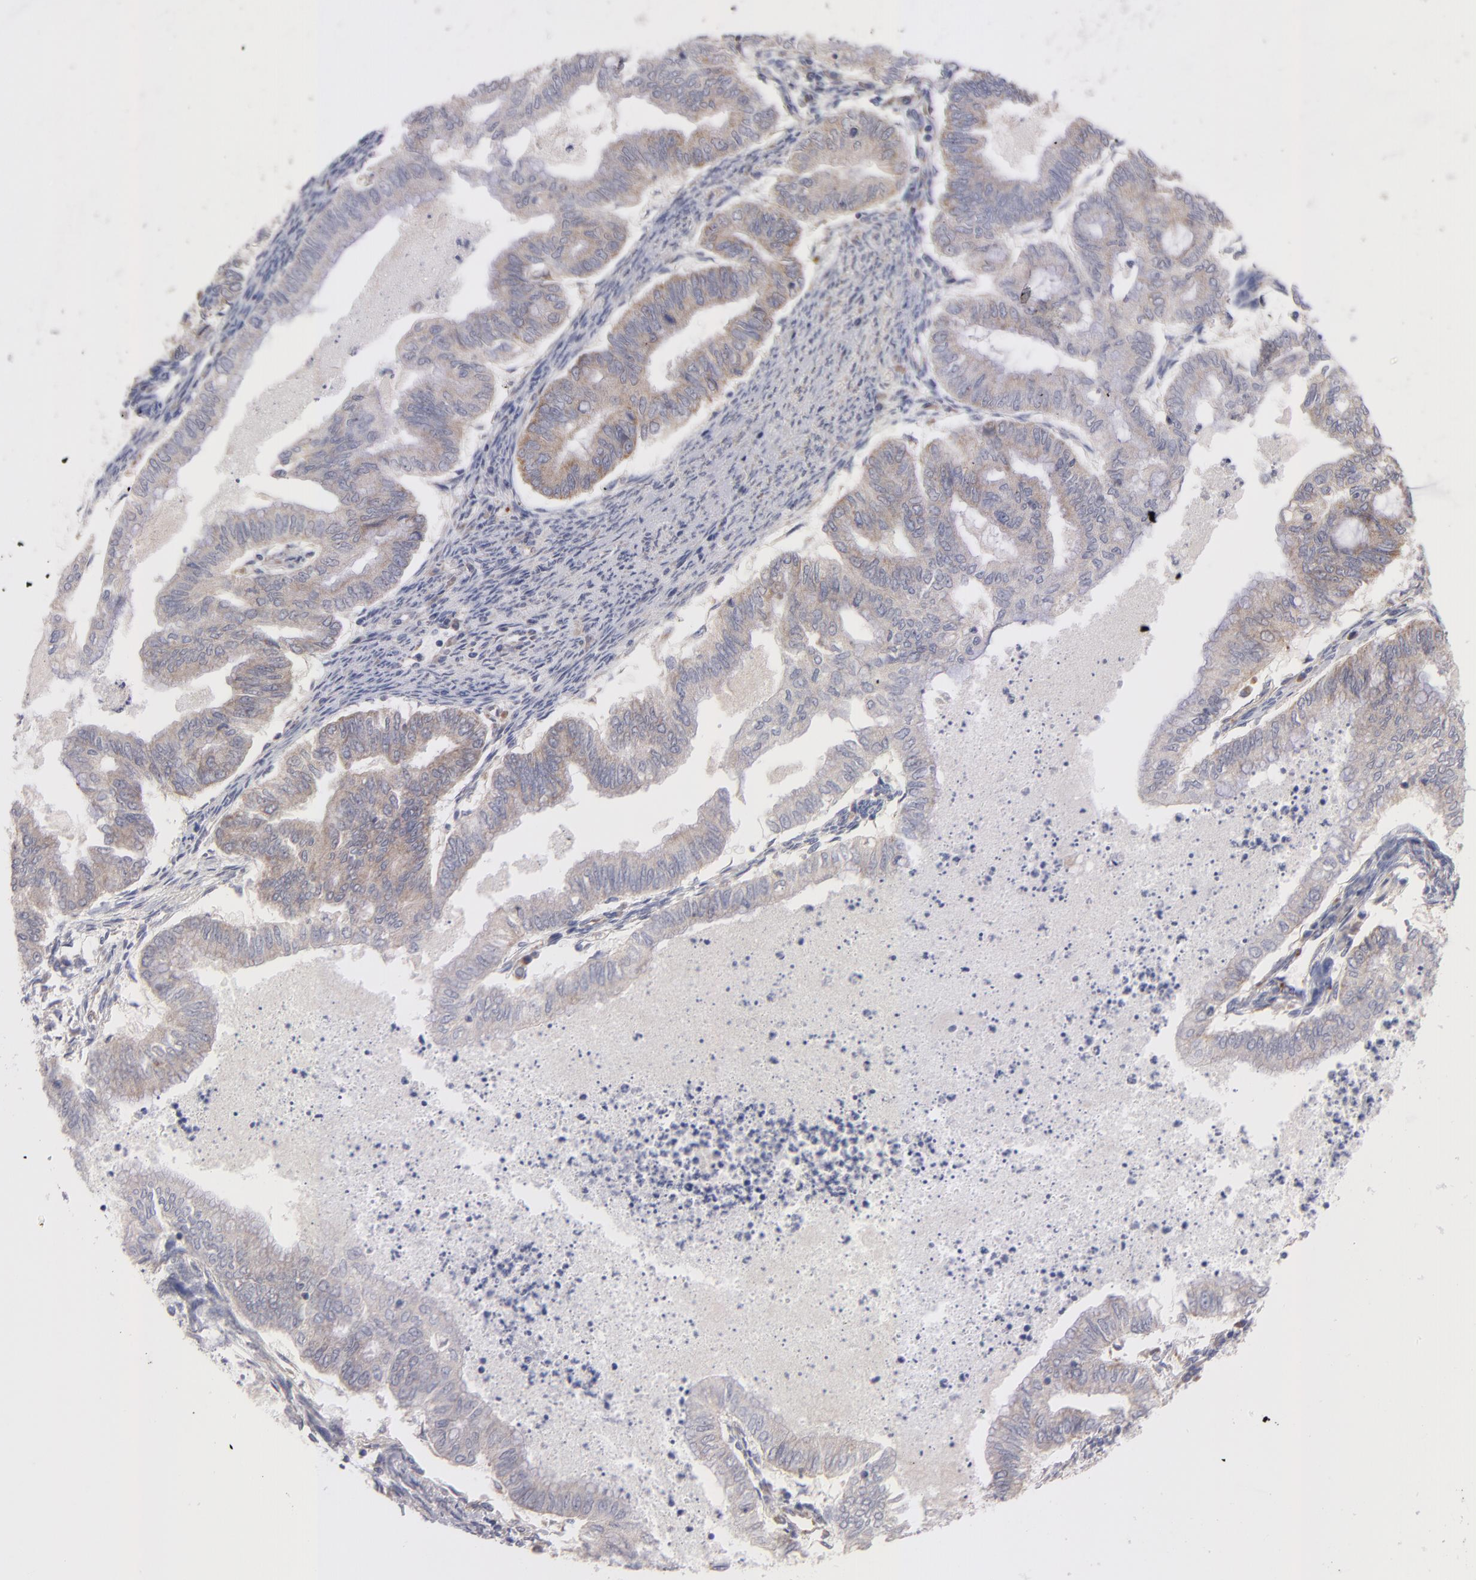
{"staining": {"intensity": "moderate", "quantity": ">75%", "location": "cytoplasmic/membranous"}, "tissue": "endometrial cancer", "cell_type": "Tumor cells", "image_type": "cancer", "snomed": [{"axis": "morphology", "description": "Adenocarcinoma, NOS"}, {"axis": "topography", "description": "Endometrium"}], "caption": "IHC histopathology image of human adenocarcinoma (endometrial) stained for a protein (brown), which shows medium levels of moderate cytoplasmic/membranous positivity in approximately >75% of tumor cells.", "gene": "HCCS", "patient": {"sex": "female", "age": 79}}